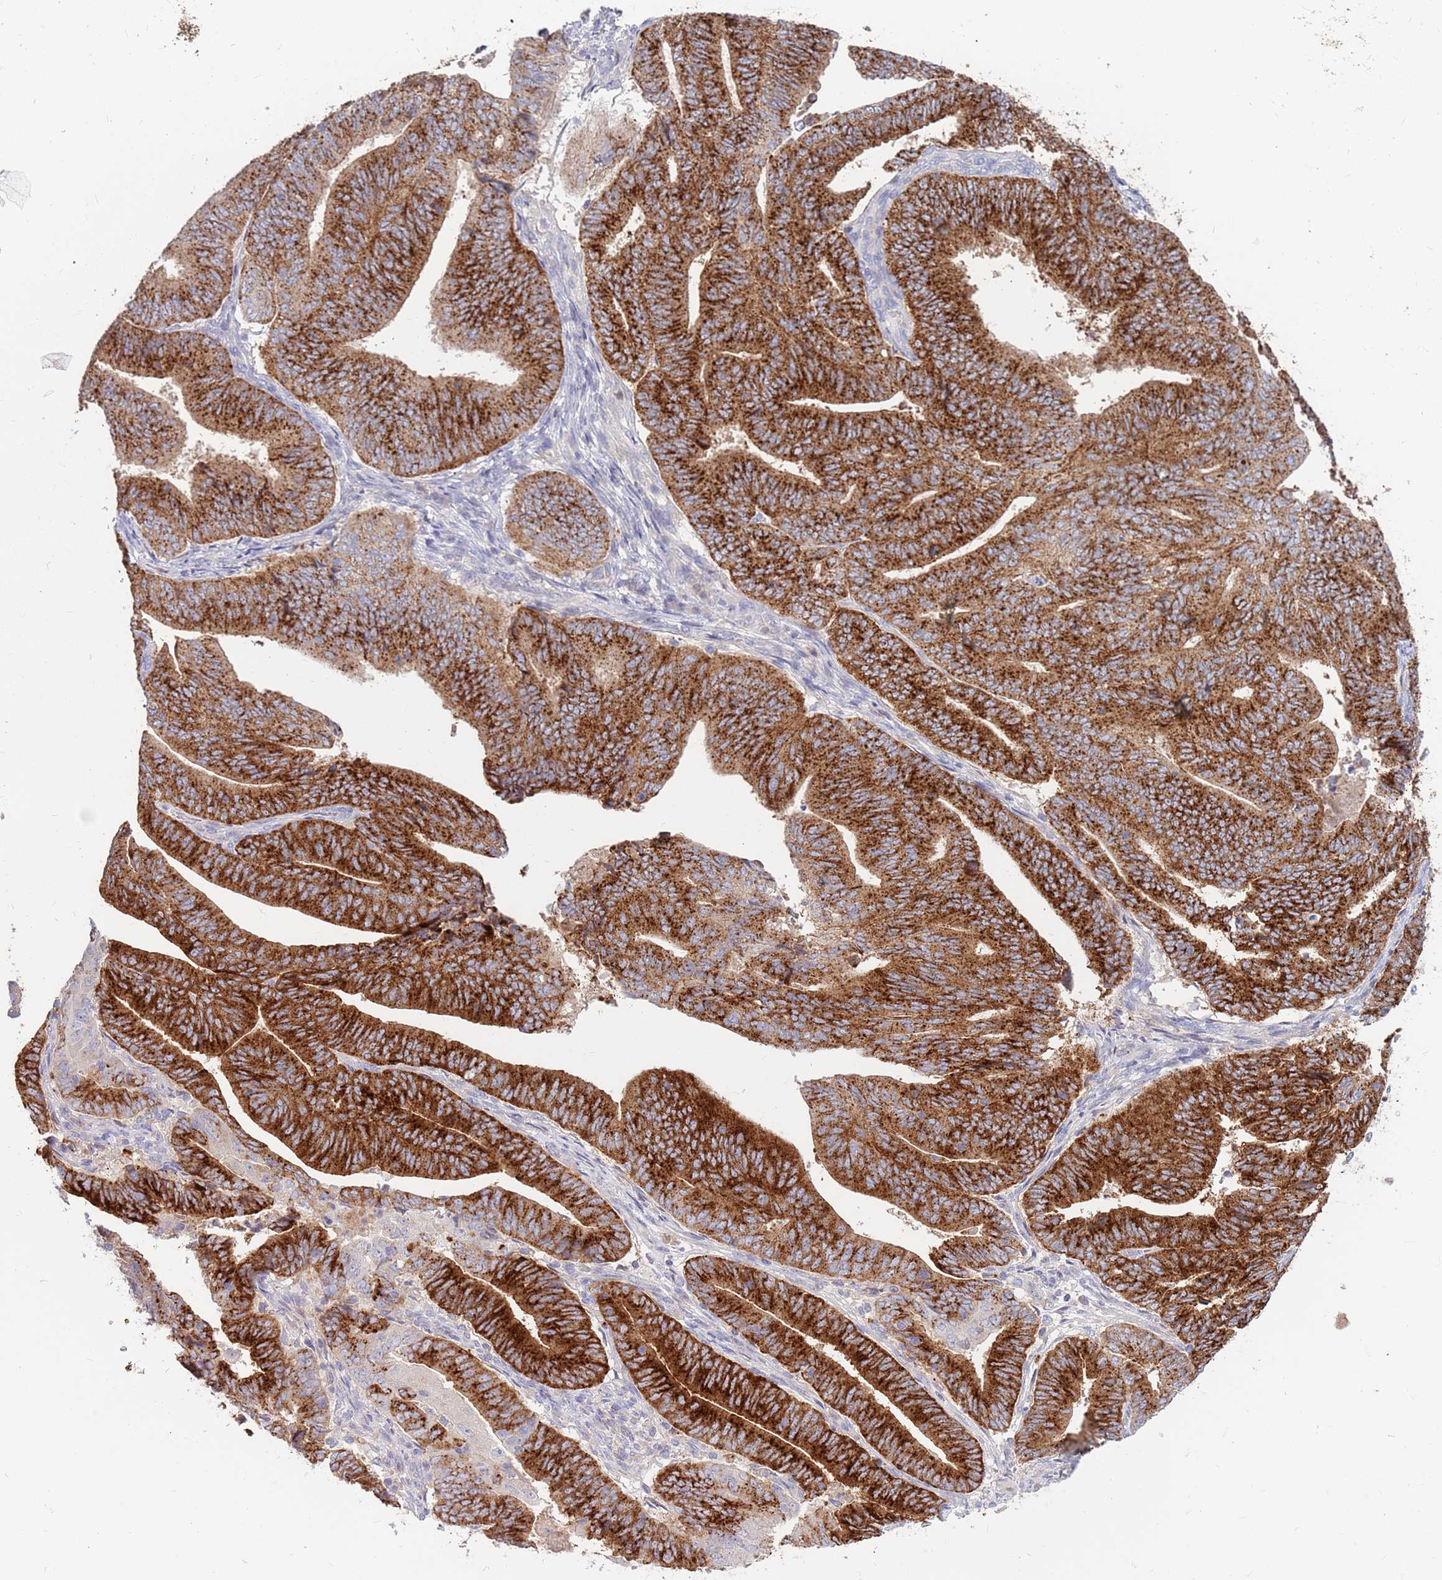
{"staining": {"intensity": "strong", "quantity": ">75%", "location": "cytoplasmic/membranous"}, "tissue": "endometrial cancer", "cell_type": "Tumor cells", "image_type": "cancer", "snomed": [{"axis": "morphology", "description": "Adenocarcinoma, NOS"}, {"axis": "topography", "description": "Endometrium"}], "caption": "IHC histopathology image of neoplastic tissue: endometrial cancer stained using IHC reveals high levels of strong protein expression localized specifically in the cytoplasmic/membranous of tumor cells, appearing as a cytoplasmic/membranous brown color.", "gene": "BORCS5", "patient": {"sex": "female", "age": 70}}